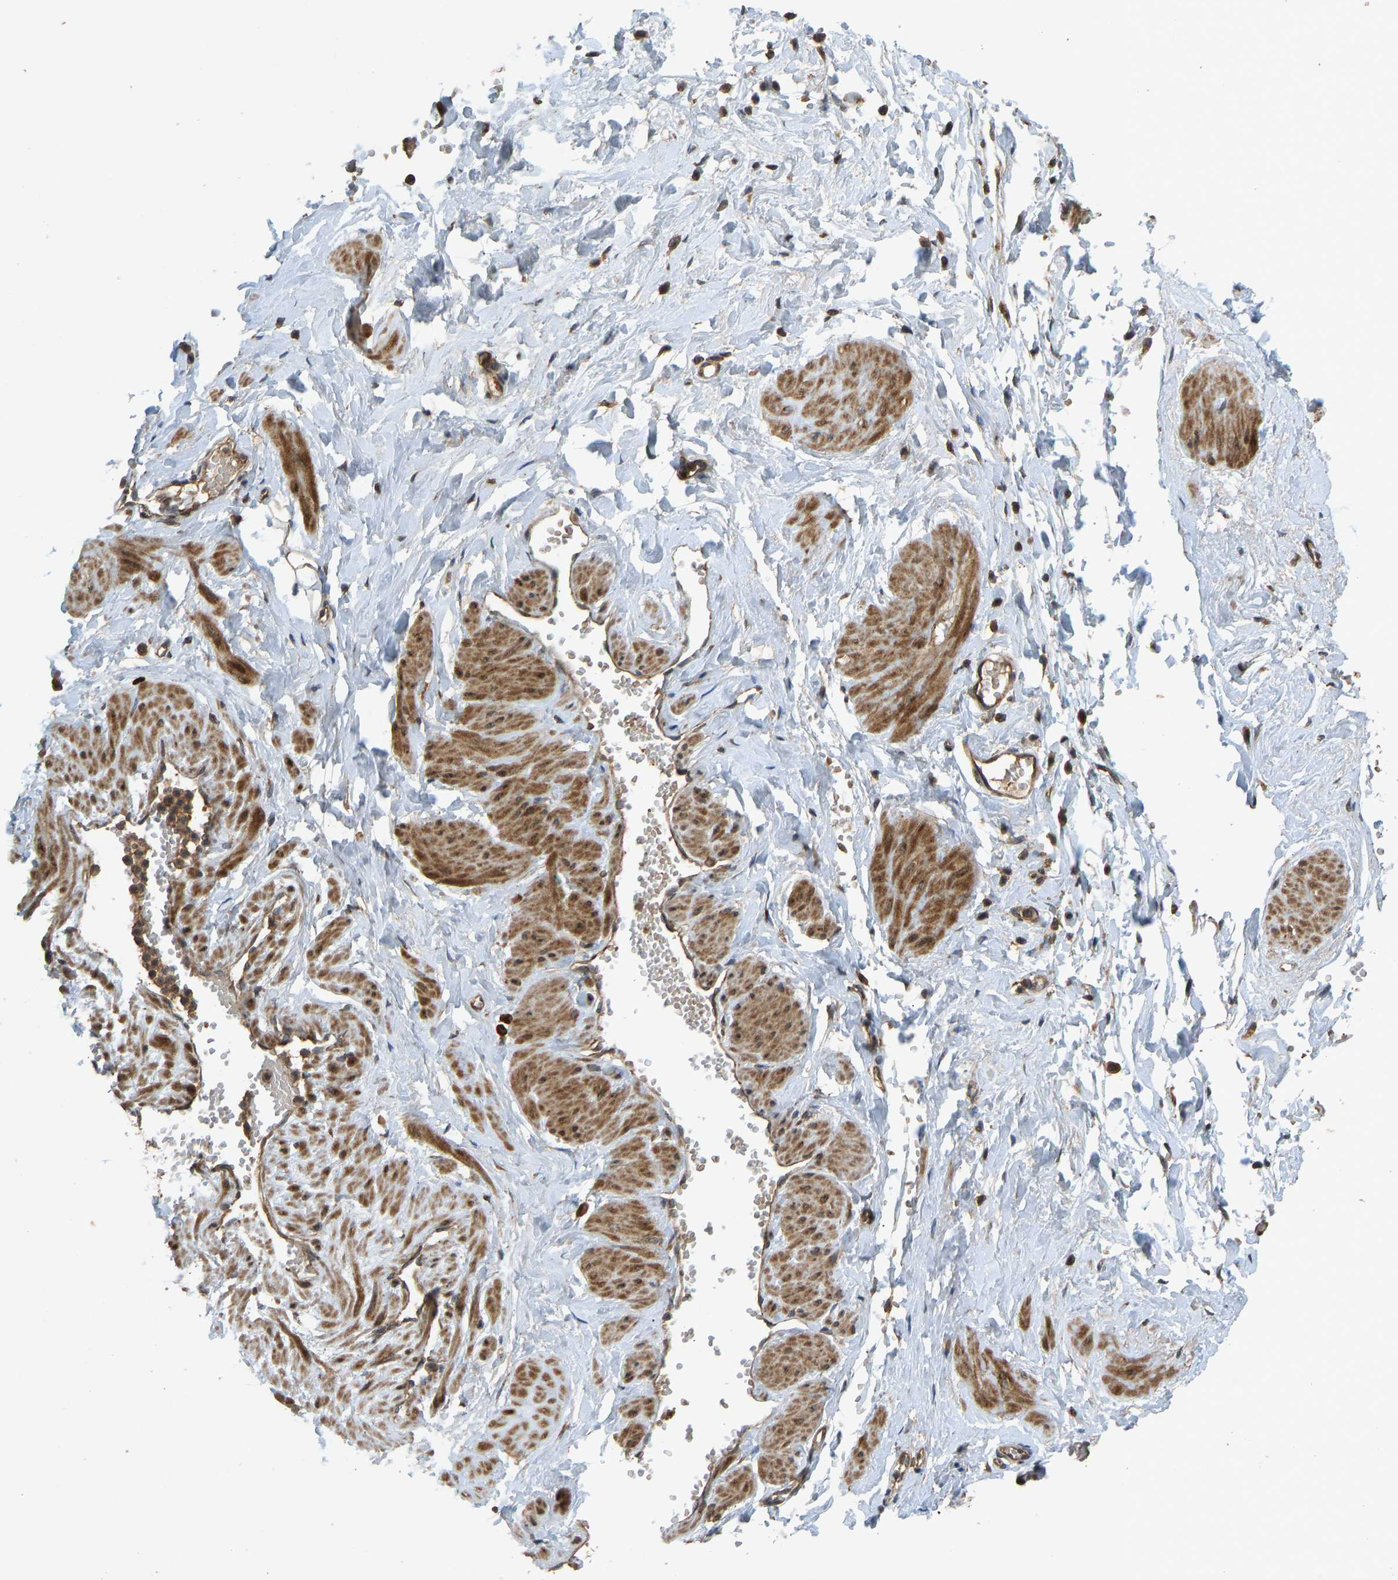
{"staining": {"intensity": "moderate", "quantity": ">75%", "location": "cytoplasmic/membranous"}, "tissue": "adipose tissue", "cell_type": "Adipocytes", "image_type": "normal", "snomed": [{"axis": "morphology", "description": "Normal tissue, NOS"}, {"axis": "topography", "description": "Soft tissue"}, {"axis": "topography", "description": "Vascular tissue"}], "caption": "An image of human adipose tissue stained for a protein displays moderate cytoplasmic/membranous brown staining in adipocytes. (DAB (3,3'-diaminobenzidine) IHC, brown staining for protein, blue staining for nuclei).", "gene": "RPN2", "patient": {"sex": "female", "age": 35}}